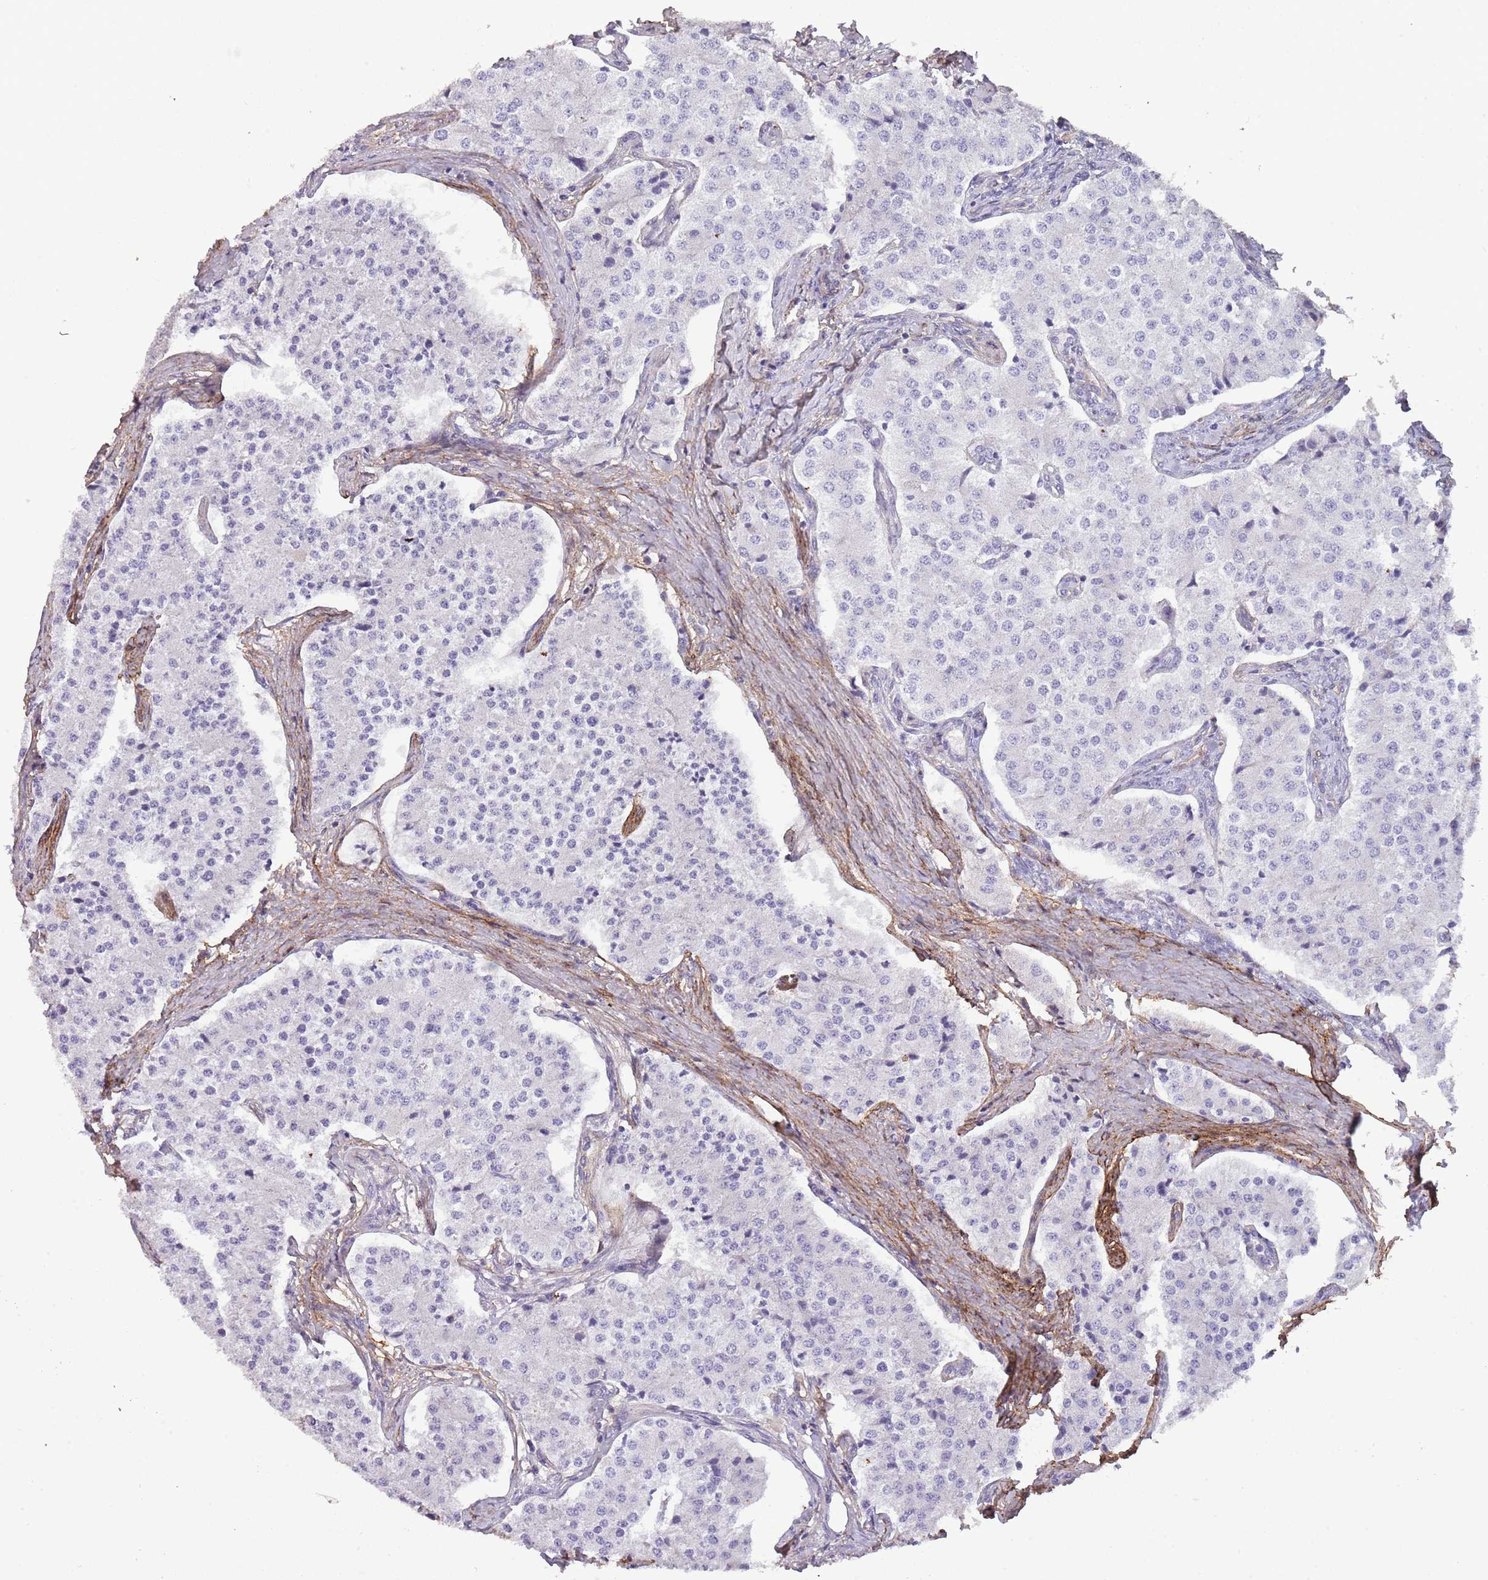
{"staining": {"intensity": "negative", "quantity": "none", "location": "none"}, "tissue": "carcinoid", "cell_type": "Tumor cells", "image_type": "cancer", "snomed": [{"axis": "morphology", "description": "Carcinoid, malignant, NOS"}, {"axis": "topography", "description": "Colon"}], "caption": "The immunohistochemistry (IHC) histopathology image has no significant expression in tumor cells of carcinoid (malignant) tissue.", "gene": "NBPF3", "patient": {"sex": "female", "age": 52}}